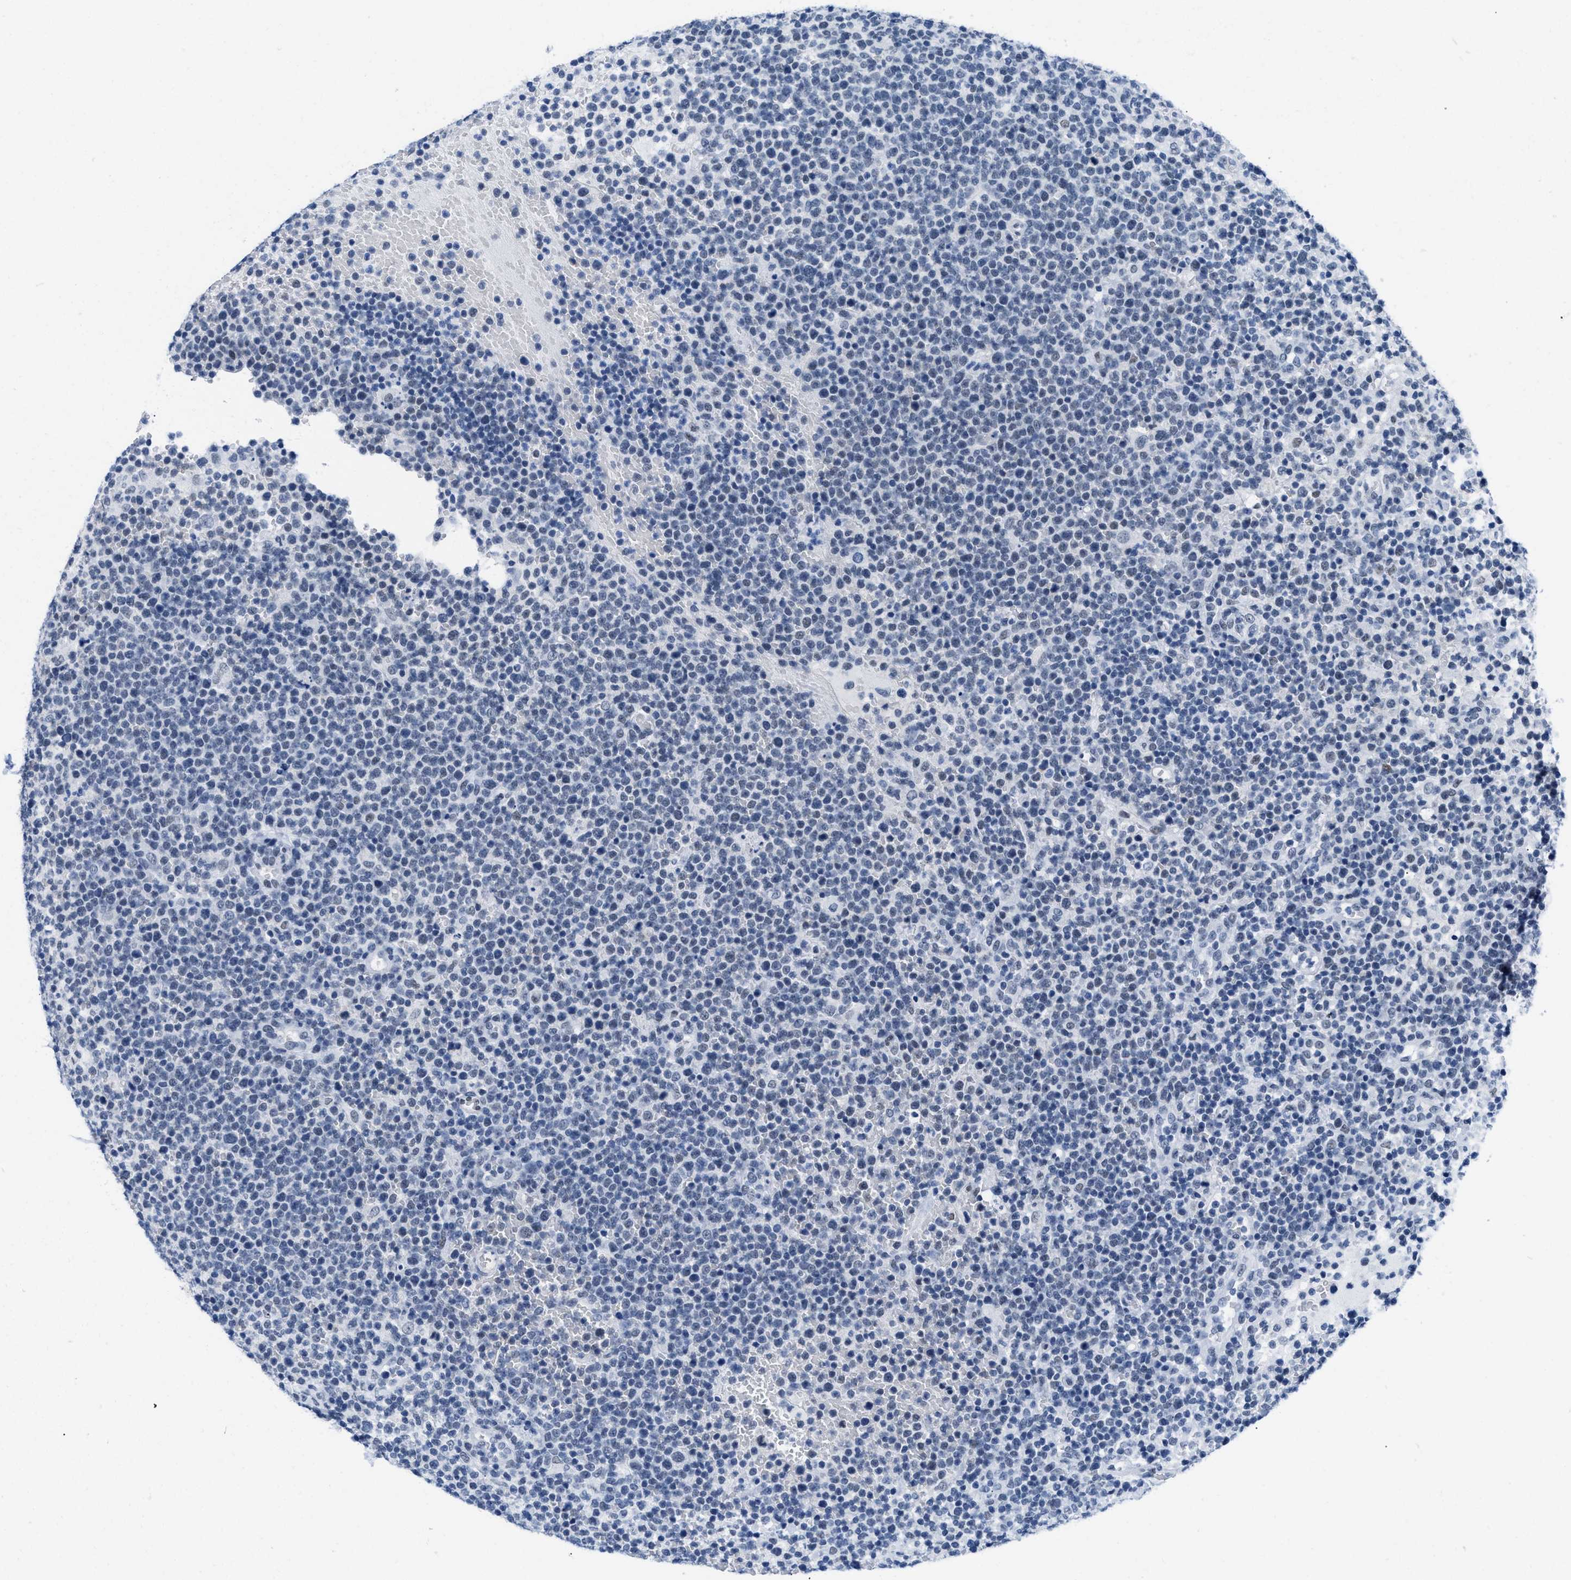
{"staining": {"intensity": "weak", "quantity": "<25%", "location": "nuclear"}, "tissue": "lymphoma", "cell_type": "Tumor cells", "image_type": "cancer", "snomed": [{"axis": "morphology", "description": "Malignant lymphoma, non-Hodgkin's type, High grade"}, {"axis": "topography", "description": "Lymph node"}], "caption": "Human high-grade malignant lymphoma, non-Hodgkin's type stained for a protein using immunohistochemistry exhibits no expression in tumor cells.", "gene": "CTBP1", "patient": {"sex": "male", "age": 61}}